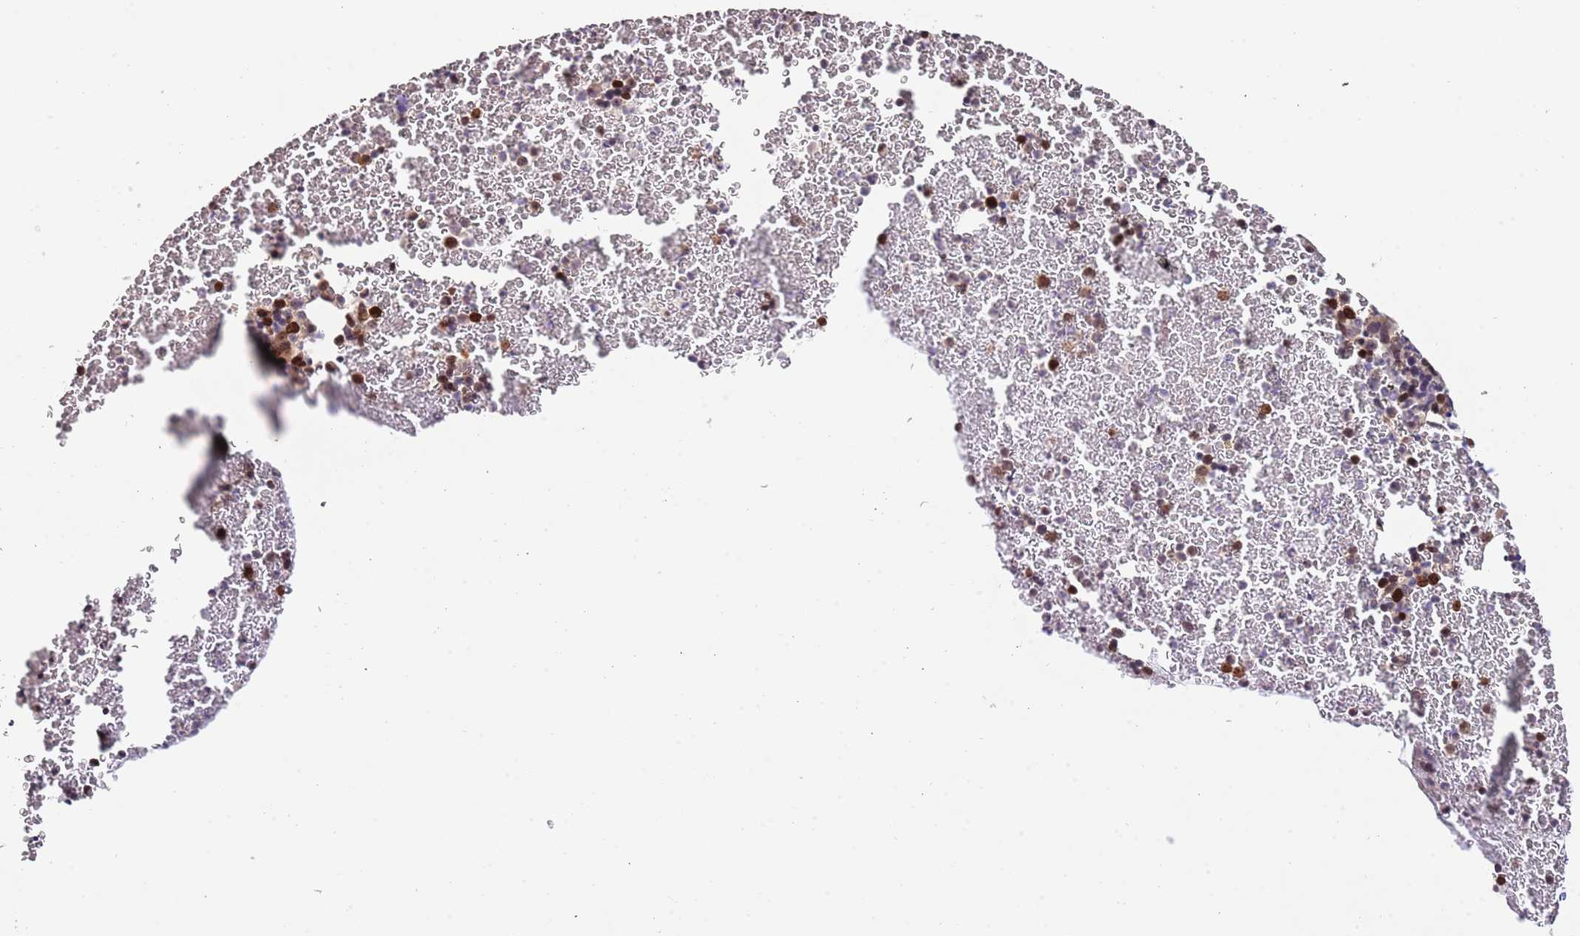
{"staining": {"intensity": "moderate", "quantity": "25%-75%", "location": "nuclear"}, "tissue": "bone marrow", "cell_type": "Hematopoietic cells", "image_type": "normal", "snomed": [{"axis": "morphology", "description": "Normal tissue, NOS"}, {"axis": "topography", "description": "Bone marrow"}], "caption": "Human bone marrow stained with a brown dye exhibits moderate nuclear positive staining in approximately 25%-75% of hematopoietic cells.", "gene": "RIF1", "patient": {"sex": "male", "age": 11}}